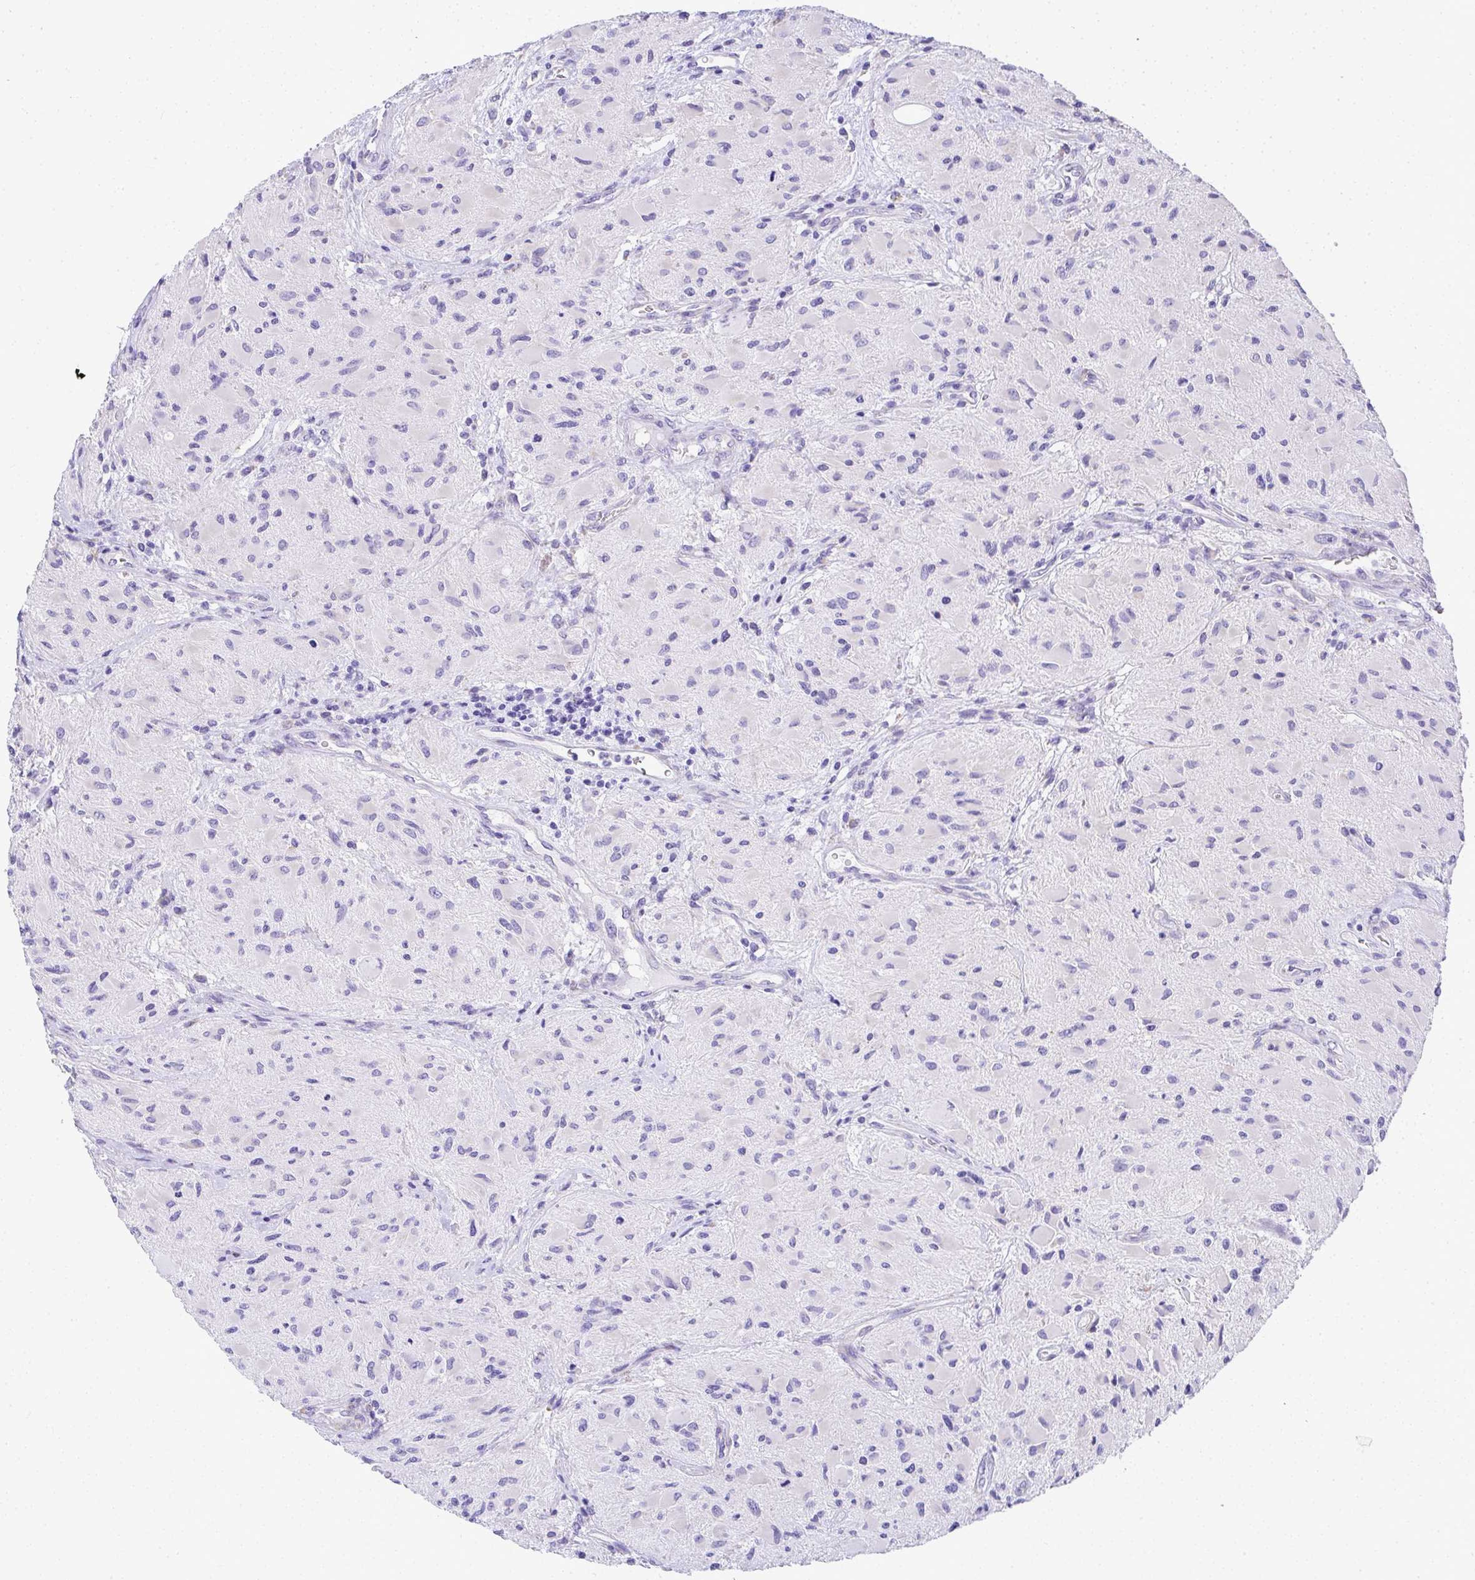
{"staining": {"intensity": "negative", "quantity": "none", "location": "none"}, "tissue": "glioma", "cell_type": "Tumor cells", "image_type": "cancer", "snomed": [{"axis": "morphology", "description": "Glioma, malignant, High grade"}, {"axis": "topography", "description": "Brain"}], "caption": "Immunohistochemistry histopathology image of glioma stained for a protein (brown), which shows no staining in tumor cells.", "gene": "ADRA2C", "patient": {"sex": "female", "age": 65}}